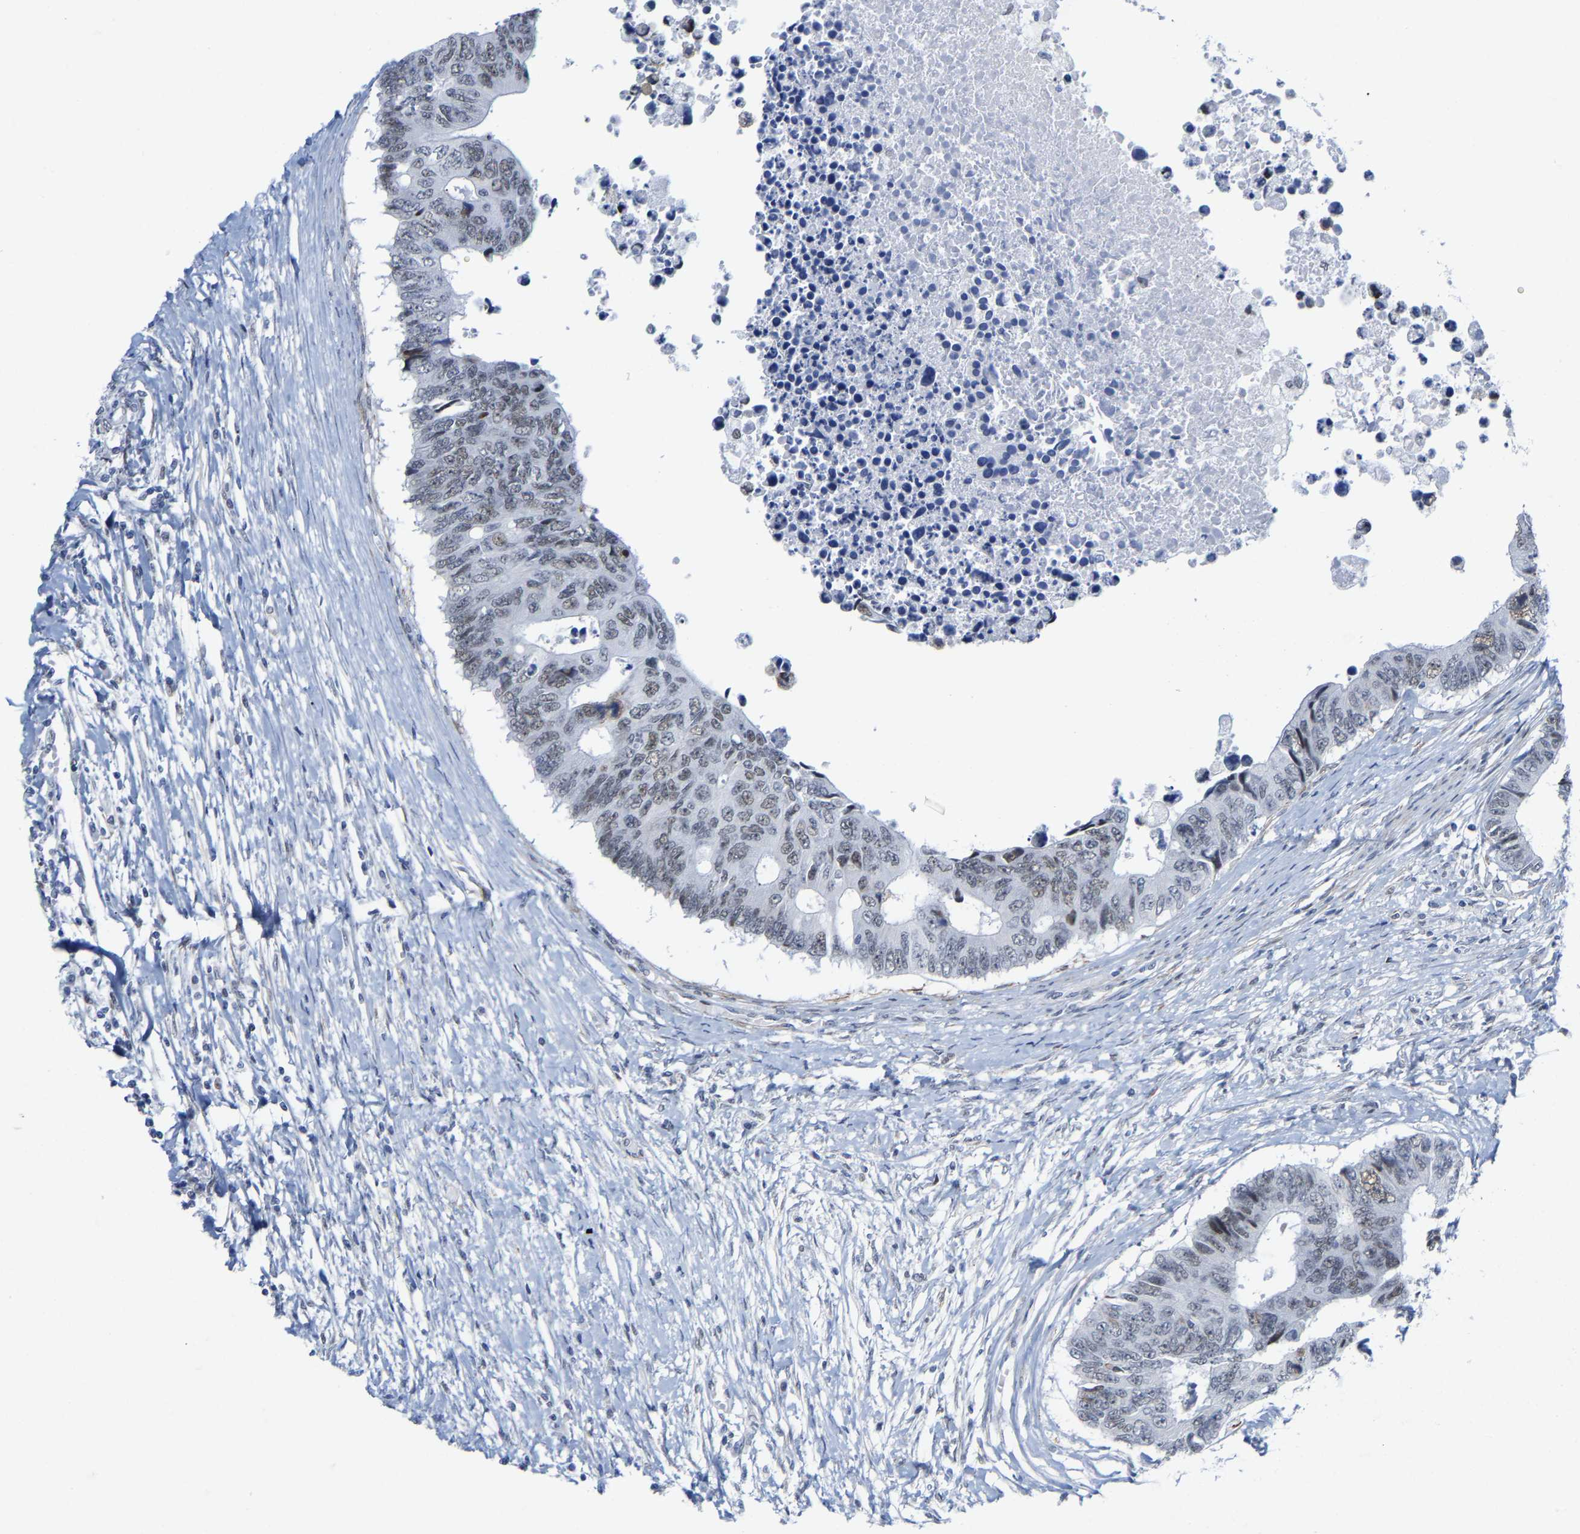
{"staining": {"intensity": "weak", "quantity": ">75%", "location": "nuclear"}, "tissue": "colorectal cancer", "cell_type": "Tumor cells", "image_type": "cancer", "snomed": [{"axis": "morphology", "description": "Adenocarcinoma, NOS"}, {"axis": "topography", "description": "Rectum"}], "caption": "Immunohistochemical staining of human colorectal cancer displays low levels of weak nuclear protein positivity in approximately >75% of tumor cells.", "gene": "FAM180A", "patient": {"sex": "male", "age": 84}}